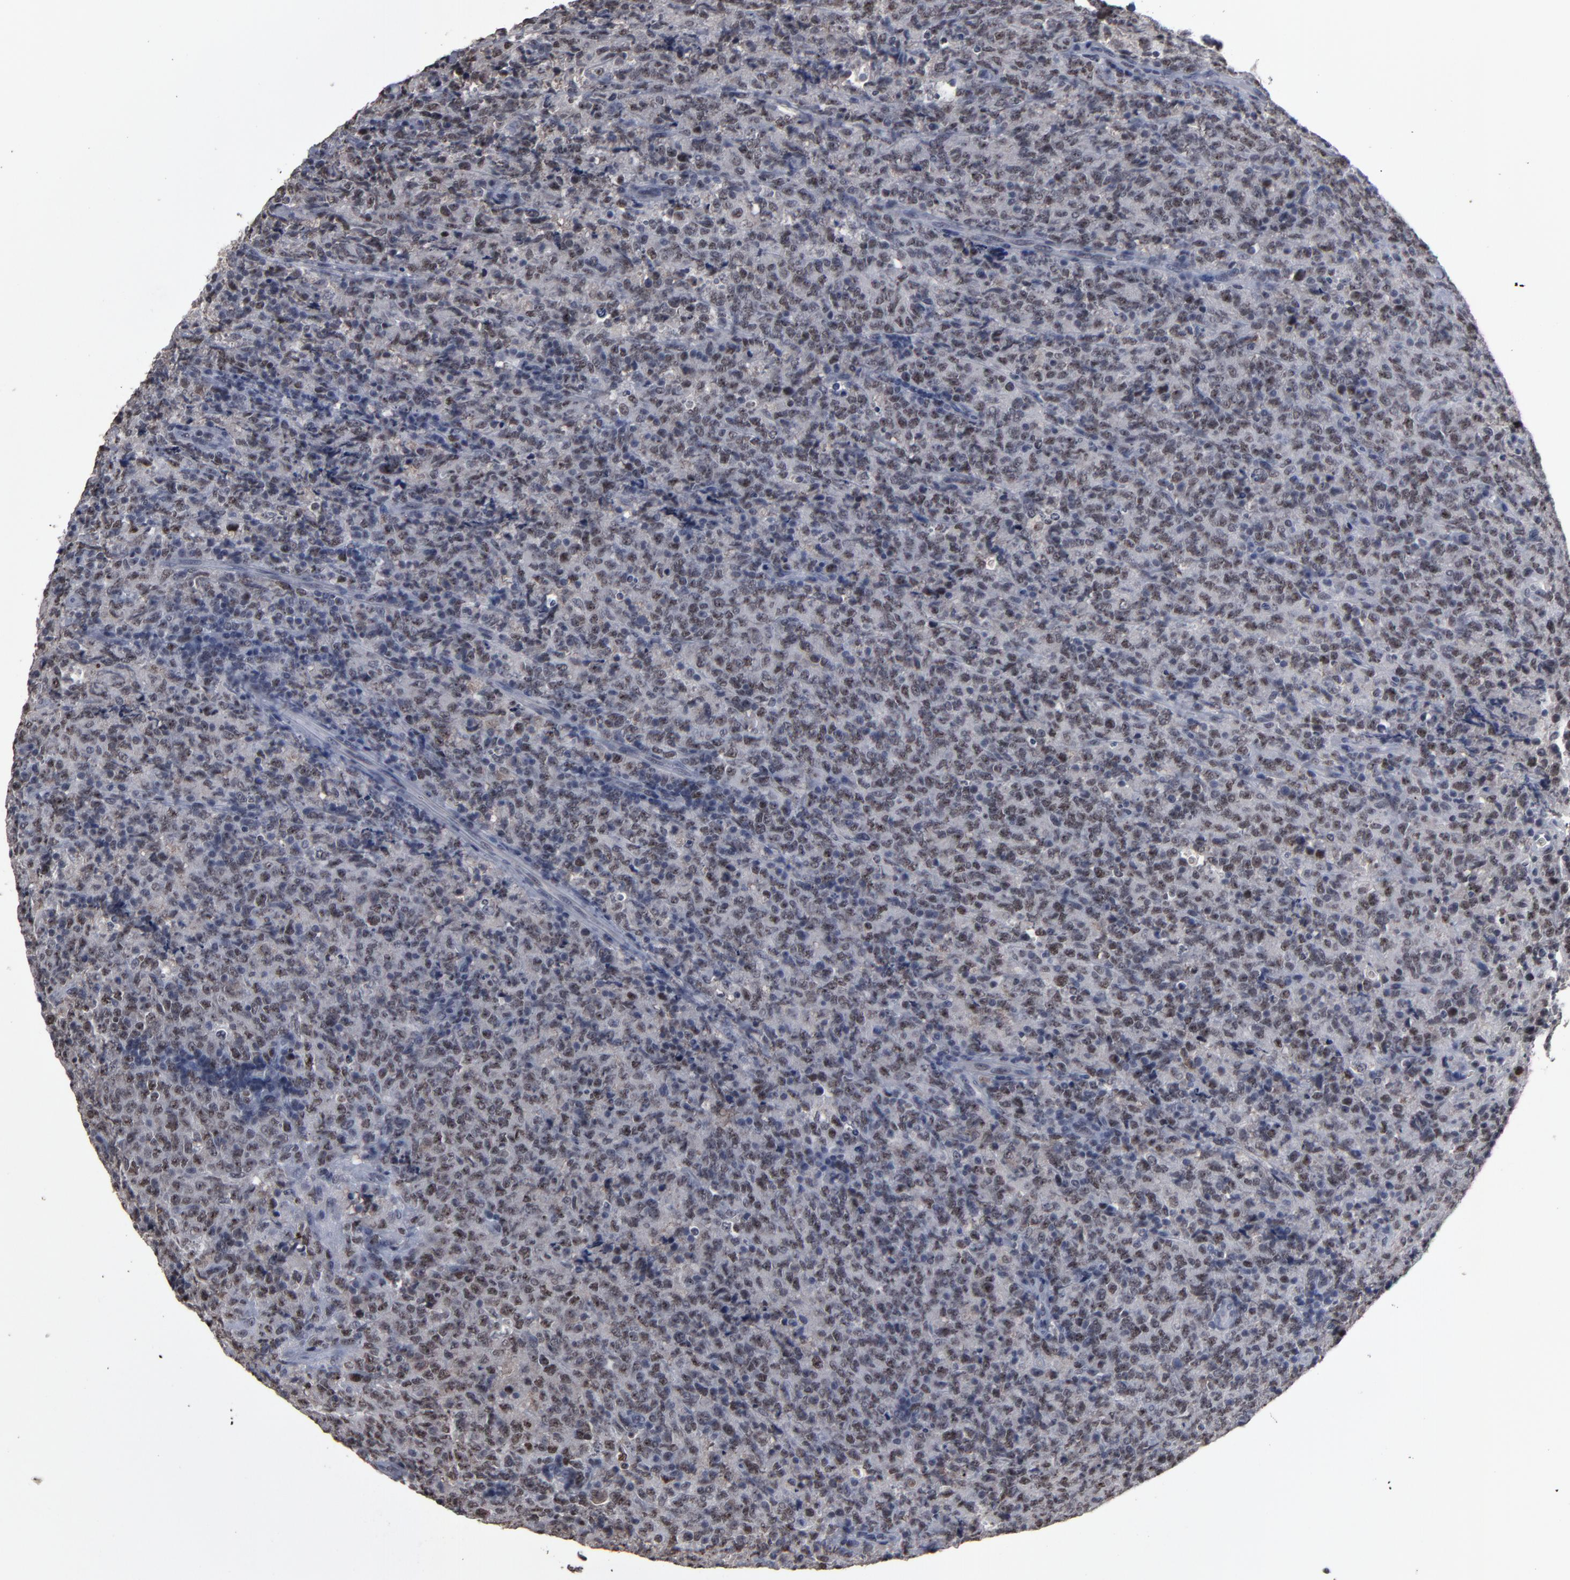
{"staining": {"intensity": "moderate", "quantity": ">75%", "location": "nuclear"}, "tissue": "lymphoma", "cell_type": "Tumor cells", "image_type": "cancer", "snomed": [{"axis": "morphology", "description": "Malignant lymphoma, non-Hodgkin's type, High grade"}, {"axis": "topography", "description": "Tonsil"}], "caption": "Immunohistochemistry of human lymphoma displays medium levels of moderate nuclear expression in about >75% of tumor cells.", "gene": "SSRP1", "patient": {"sex": "female", "age": 36}}